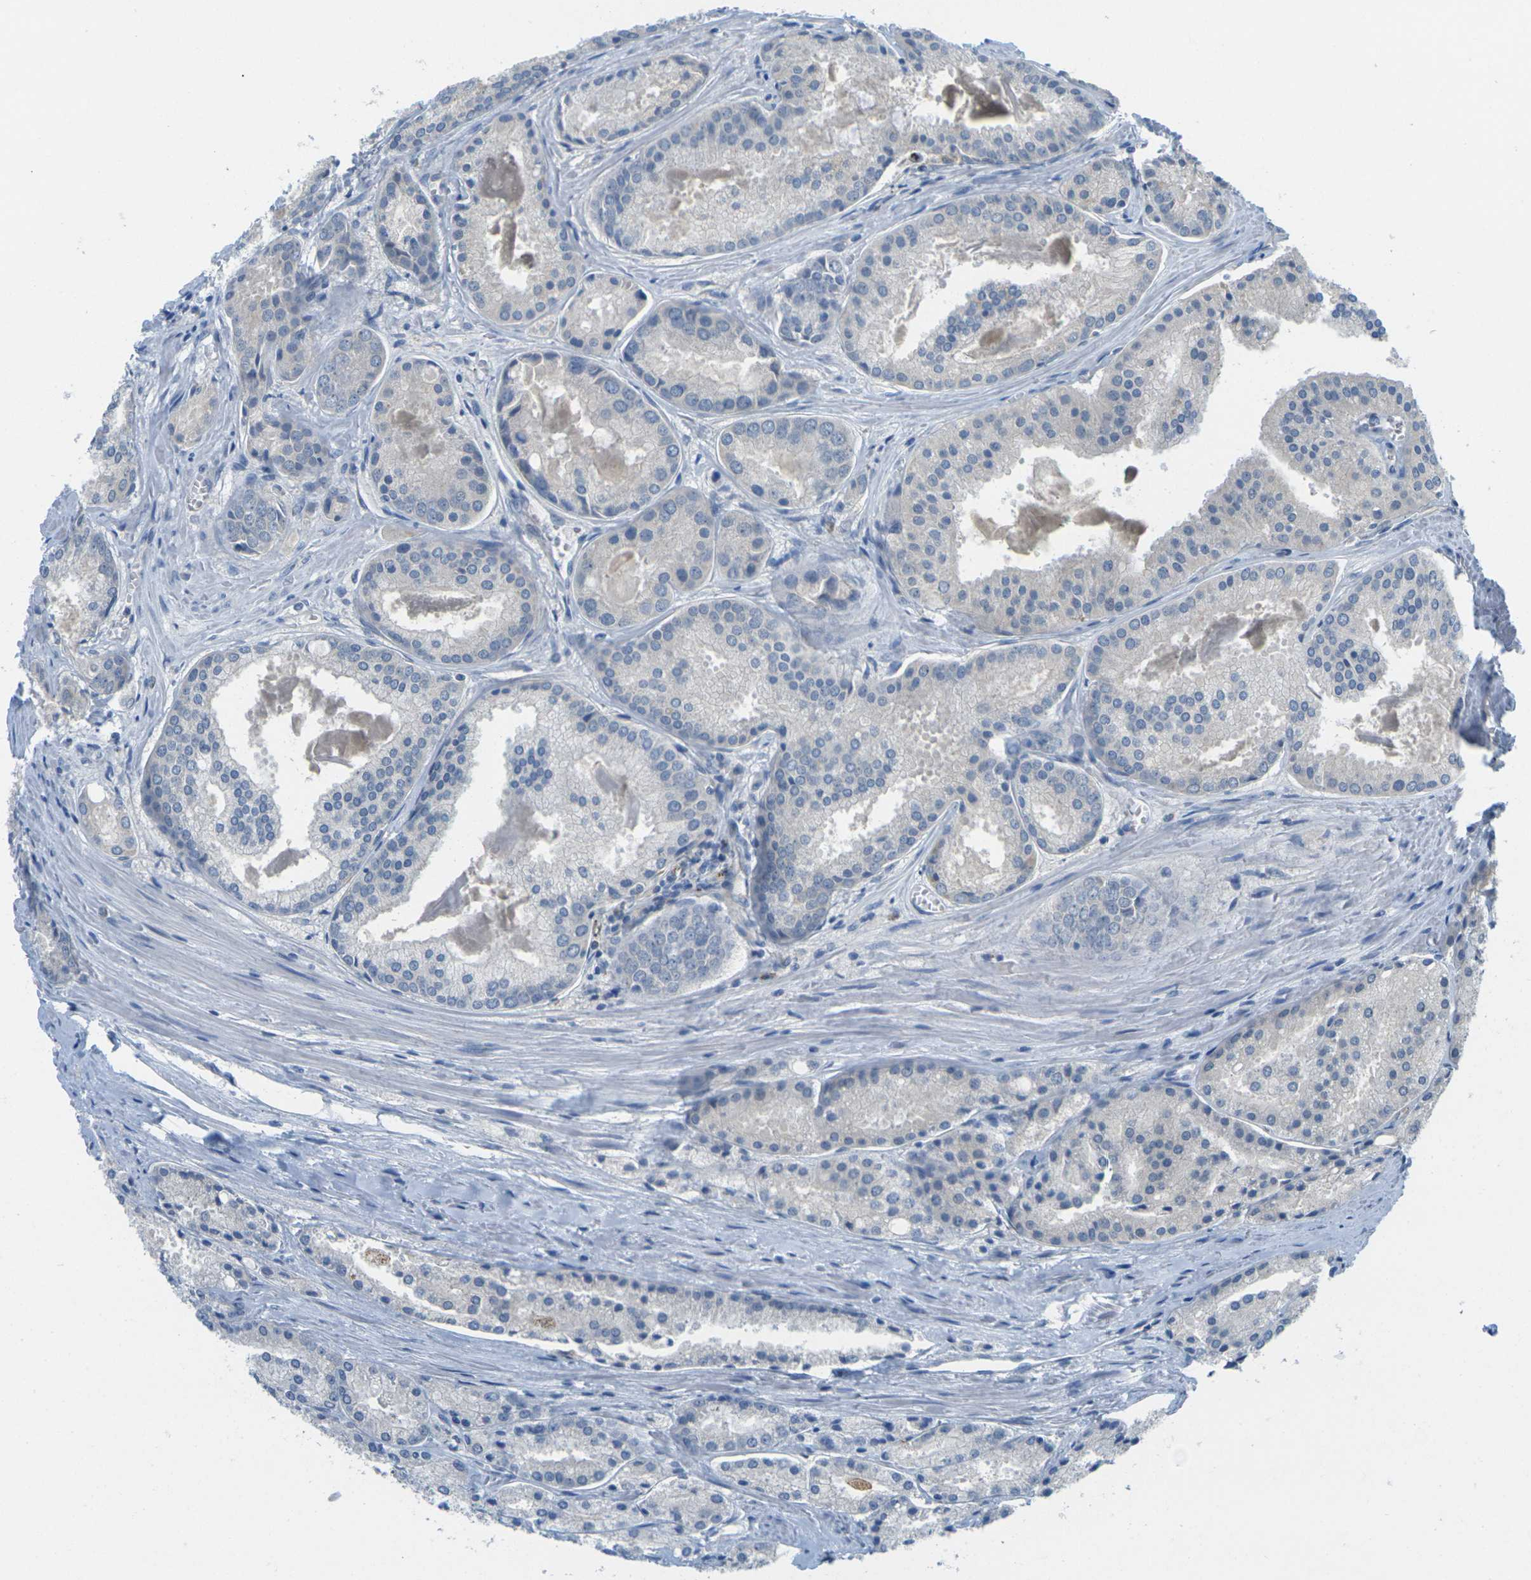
{"staining": {"intensity": "negative", "quantity": "none", "location": "none"}, "tissue": "prostate cancer", "cell_type": "Tumor cells", "image_type": "cancer", "snomed": [{"axis": "morphology", "description": "Adenocarcinoma, Low grade"}, {"axis": "topography", "description": "Prostate"}], "caption": "Immunohistochemical staining of human prostate low-grade adenocarcinoma reveals no significant staining in tumor cells. The staining was performed using DAB (3,3'-diaminobenzidine) to visualize the protein expression in brown, while the nuclei were stained in blue with hematoxylin (Magnification: 20x).", "gene": "CYP2C8", "patient": {"sex": "male", "age": 64}}